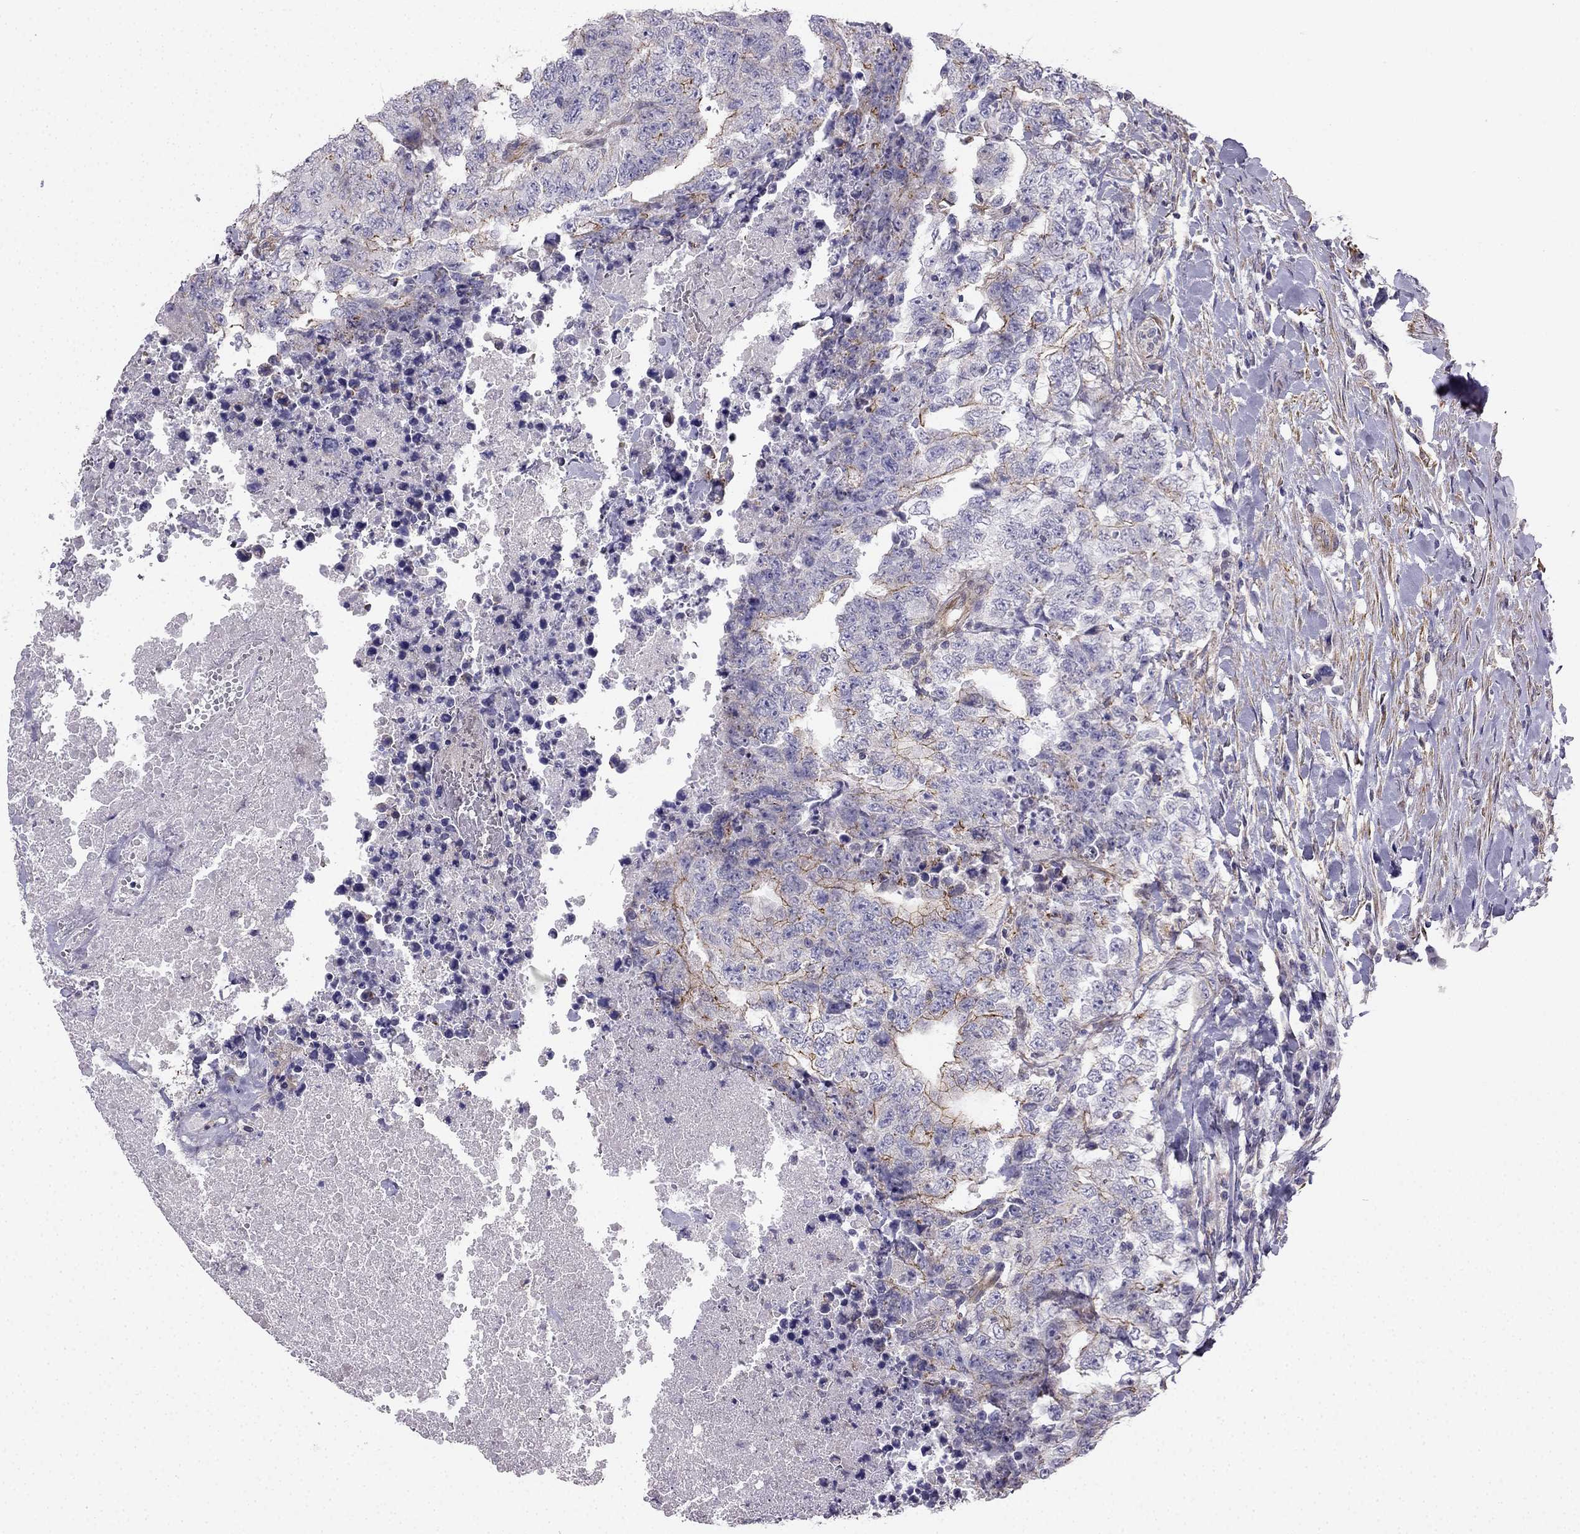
{"staining": {"intensity": "moderate", "quantity": "<25%", "location": "cytoplasmic/membranous"}, "tissue": "testis cancer", "cell_type": "Tumor cells", "image_type": "cancer", "snomed": [{"axis": "morphology", "description": "Carcinoma, Embryonal, NOS"}, {"axis": "topography", "description": "Testis"}], "caption": "Protein expression analysis of human testis cancer reveals moderate cytoplasmic/membranous expression in approximately <25% of tumor cells.", "gene": "ENOX1", "patient": {"sex": "male", "age": 24}}